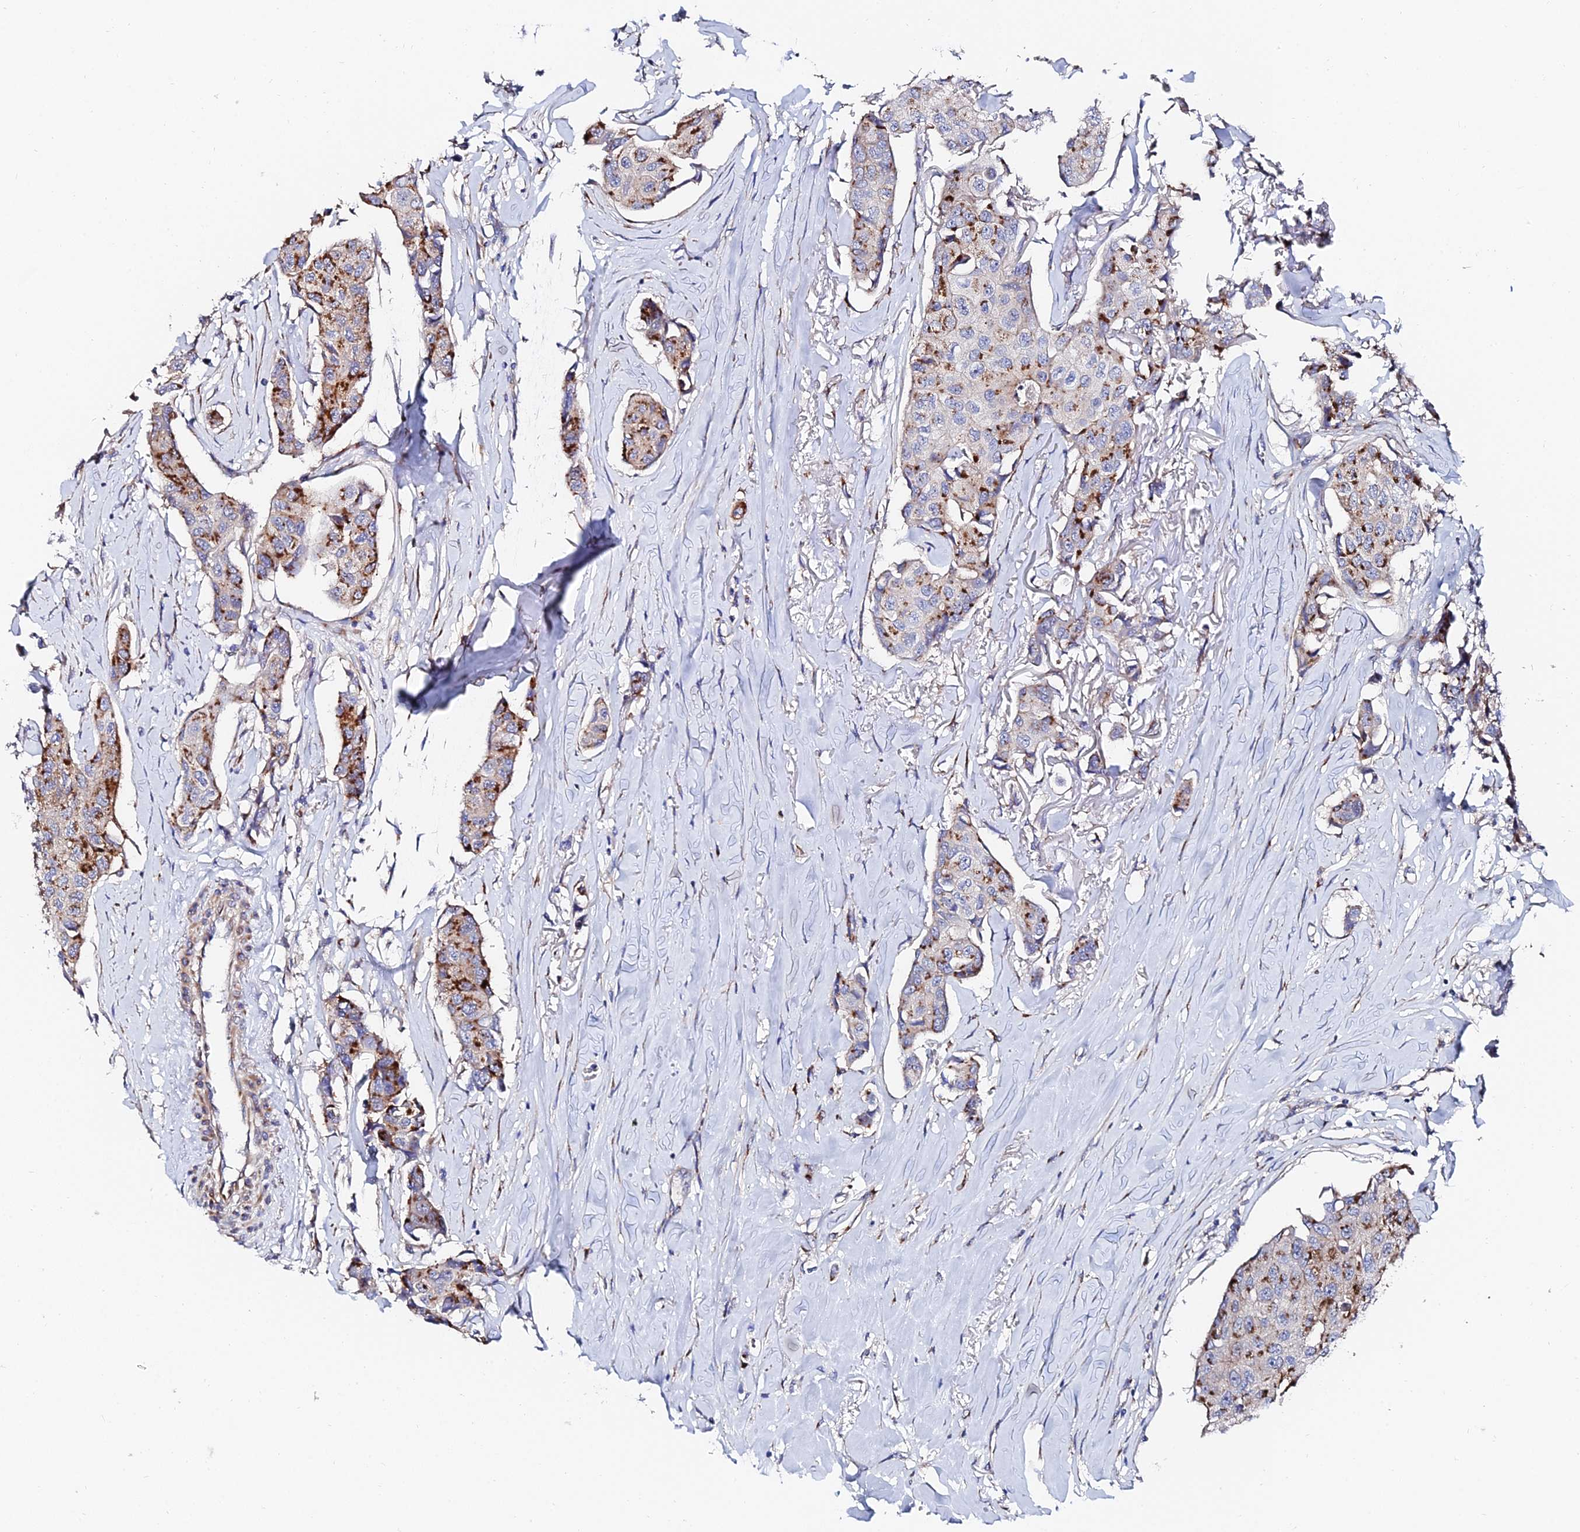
{"staining": {"intensity": "moderate", "quantity": "25%-75%", "location": "cytoplasmic/membranous"}, "tissue": "breast cancer", "cell_type": "Tumor cells", "image_type": "cancer", "snomed": [{"axis": "morphology", "description": "Duct carcinoma"}, {"axis": "topography", "description": "Breast"}], "caption": "This image reveals IHC staining of human breast cancer (infiltrating ductal carcinoma), with medium moderate cytoplasmic/membranous expression in about 25%-75% of tumor cells.", "gene": "BORCS8", "patient": {"sex": "female", "age": 80}}